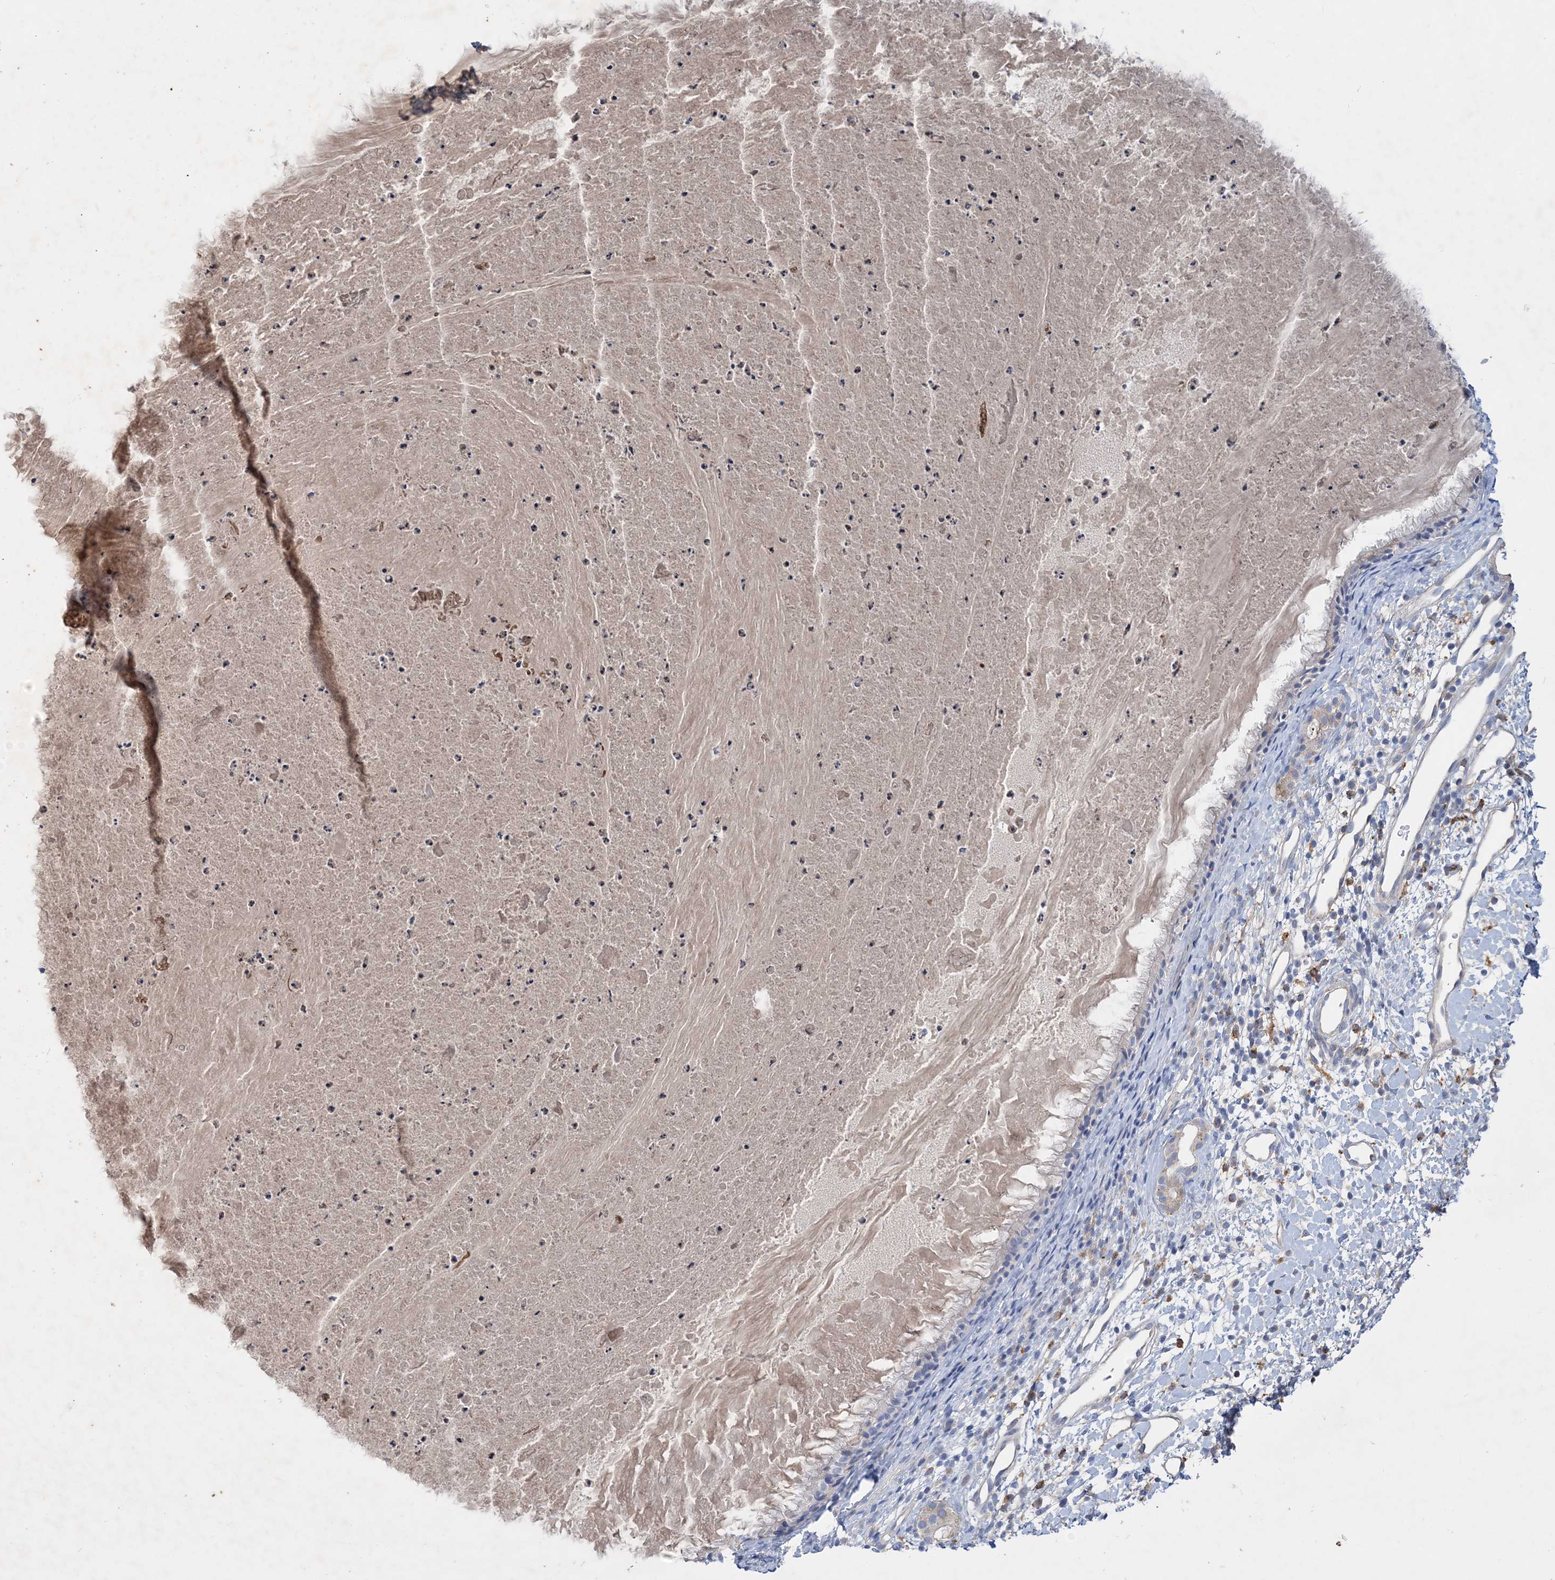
{"staining": {"intensity": "negative", "quantity": "none", "location": "none"}, "tissue": "nasopharynx", "cell_type": "Respiratory epithelial cells", "image_type": "normal", "snomed": [{"axis": "morphology", "description": "Normal tissue, NOS"}, {"axis": "topography", "description": "Nasopharynx"}], "caption": "Nasopharynx was stained to show a protein in brown. There is no significant staining in respiratory epithelial cells. (DAB (3,3'-diaminobenzidine) IHC visualized using brightfield microscopy, high magnification).", "gene": "GRINA", "patient": {"sex": "male", "age": 22}}